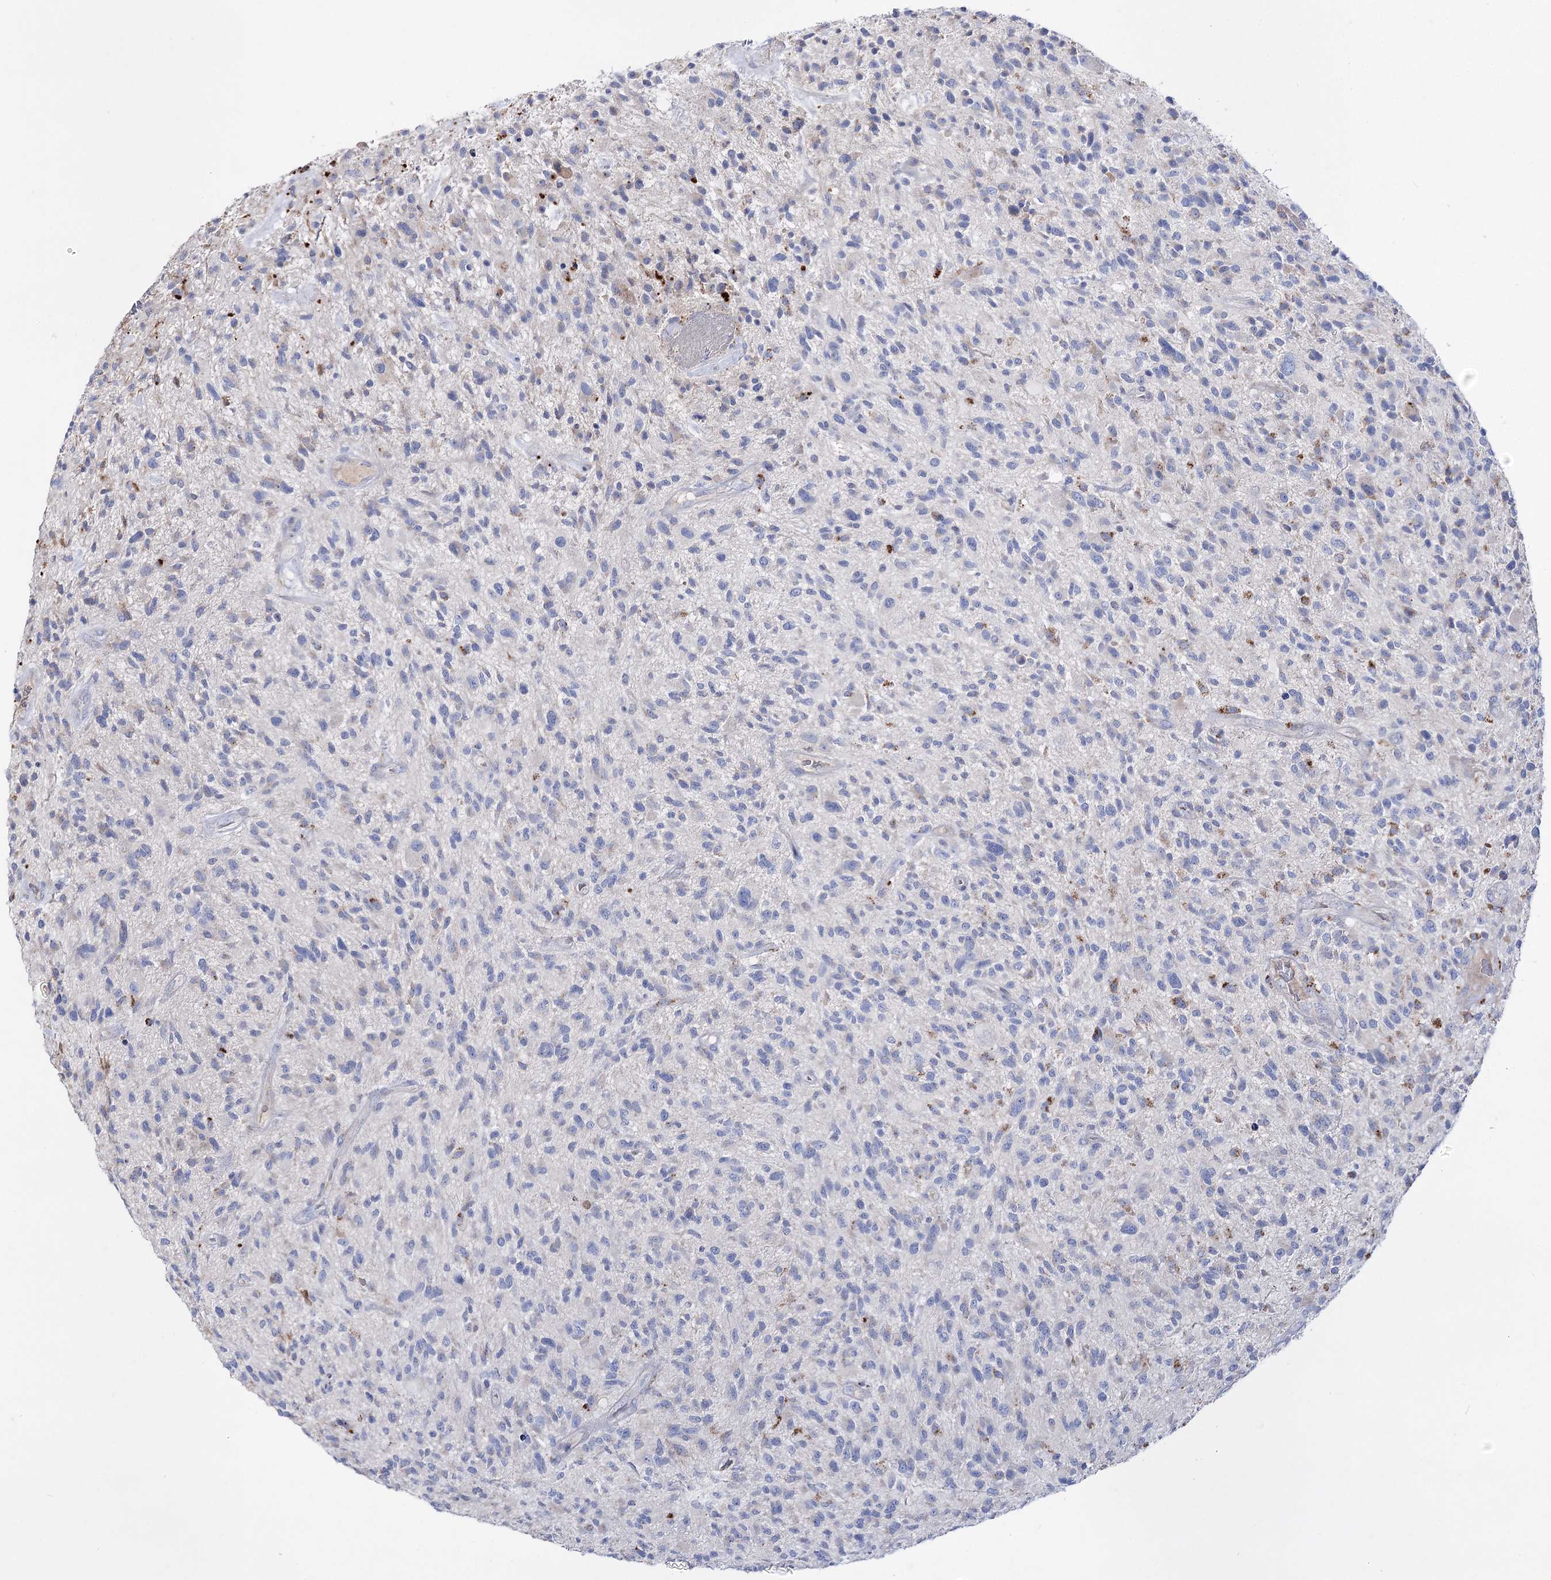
{"staining": {"intensity": "negative", "quantity": "none", "location": "none"}, "tissue": "glioma", "cell_type": "Tumor cells", "image_type": "cancer", "snomed": [{"axis": "morphology", "description": "Glioma, malignant, High grade"}, {"axis": "topography", "description": "Brain"}], "caption": "IHC of malignant high-grade glioma shows no expression in tumor cells. (Immunohistochemistry, brightfield microscopy, high magnification).", "gene": "NAGLU", "patient": {"sex": "male", "age": 47}}